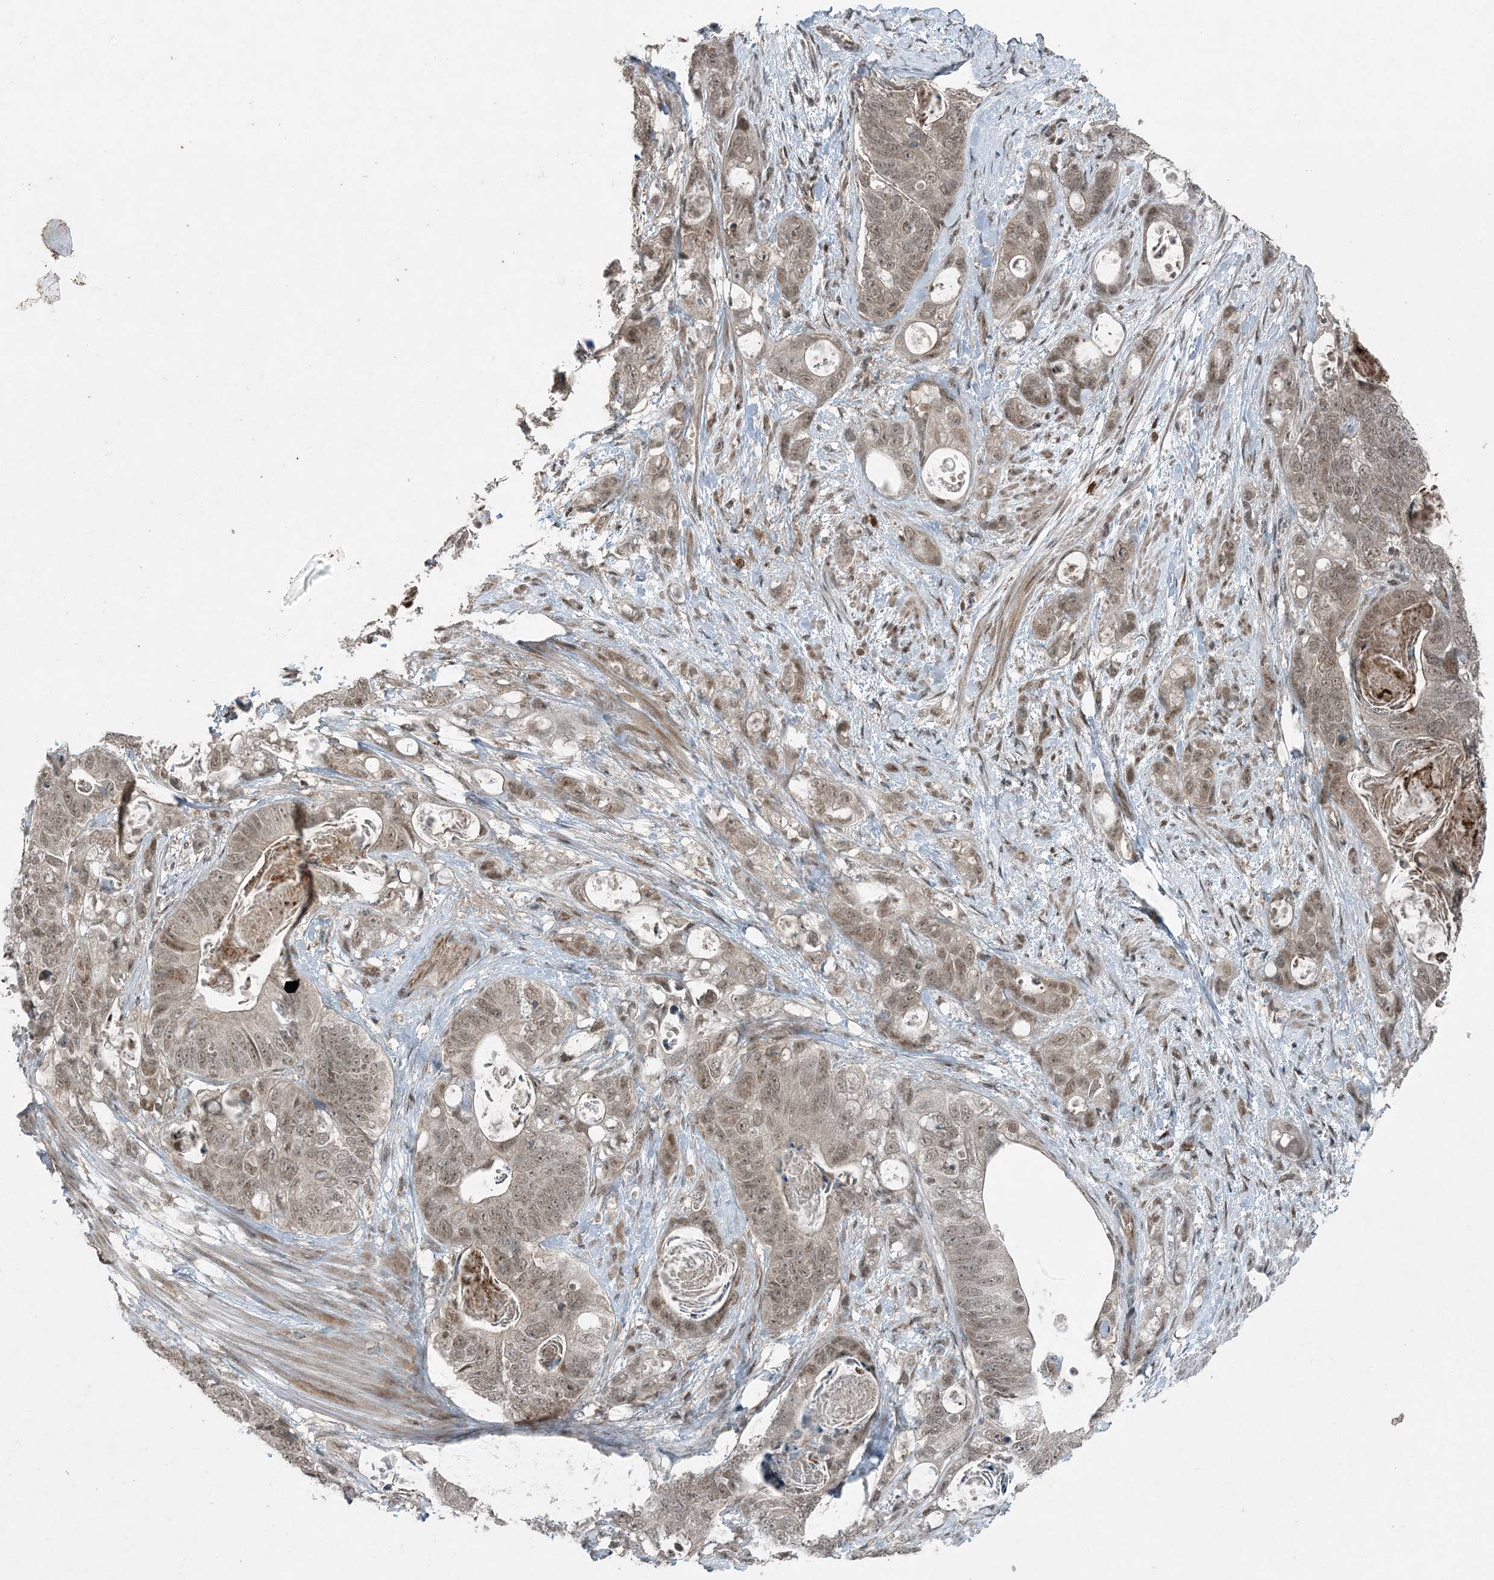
{"staining": {"intensity": "moderate", "quantity": ">75%", "location": "nuclear"}, "tissue": "stomach cancer", "cell_type": "Tumor cells", "image_type": "cancer", "snomed": [{"axis": "morphology", "description": "Normal tissue, NOS"}, {"axis": "morphology", "description": "Adenocarcinoma, NOS"}, {"axis": "topography", "description": "Stomach"}], "caption": "Immunohistochemistry photomicrograph of neoplastic tissue: human stomach cancer (adenocarcinoma) stained using immunohistochemistry (IHC) reveals medium levels of moderate protein expression localized specifically in the nuclear of tumor cells, appearing as a nuclear brown color.", "gene": "COPS7B", "patient": {"sex": "female", "age": 89}}